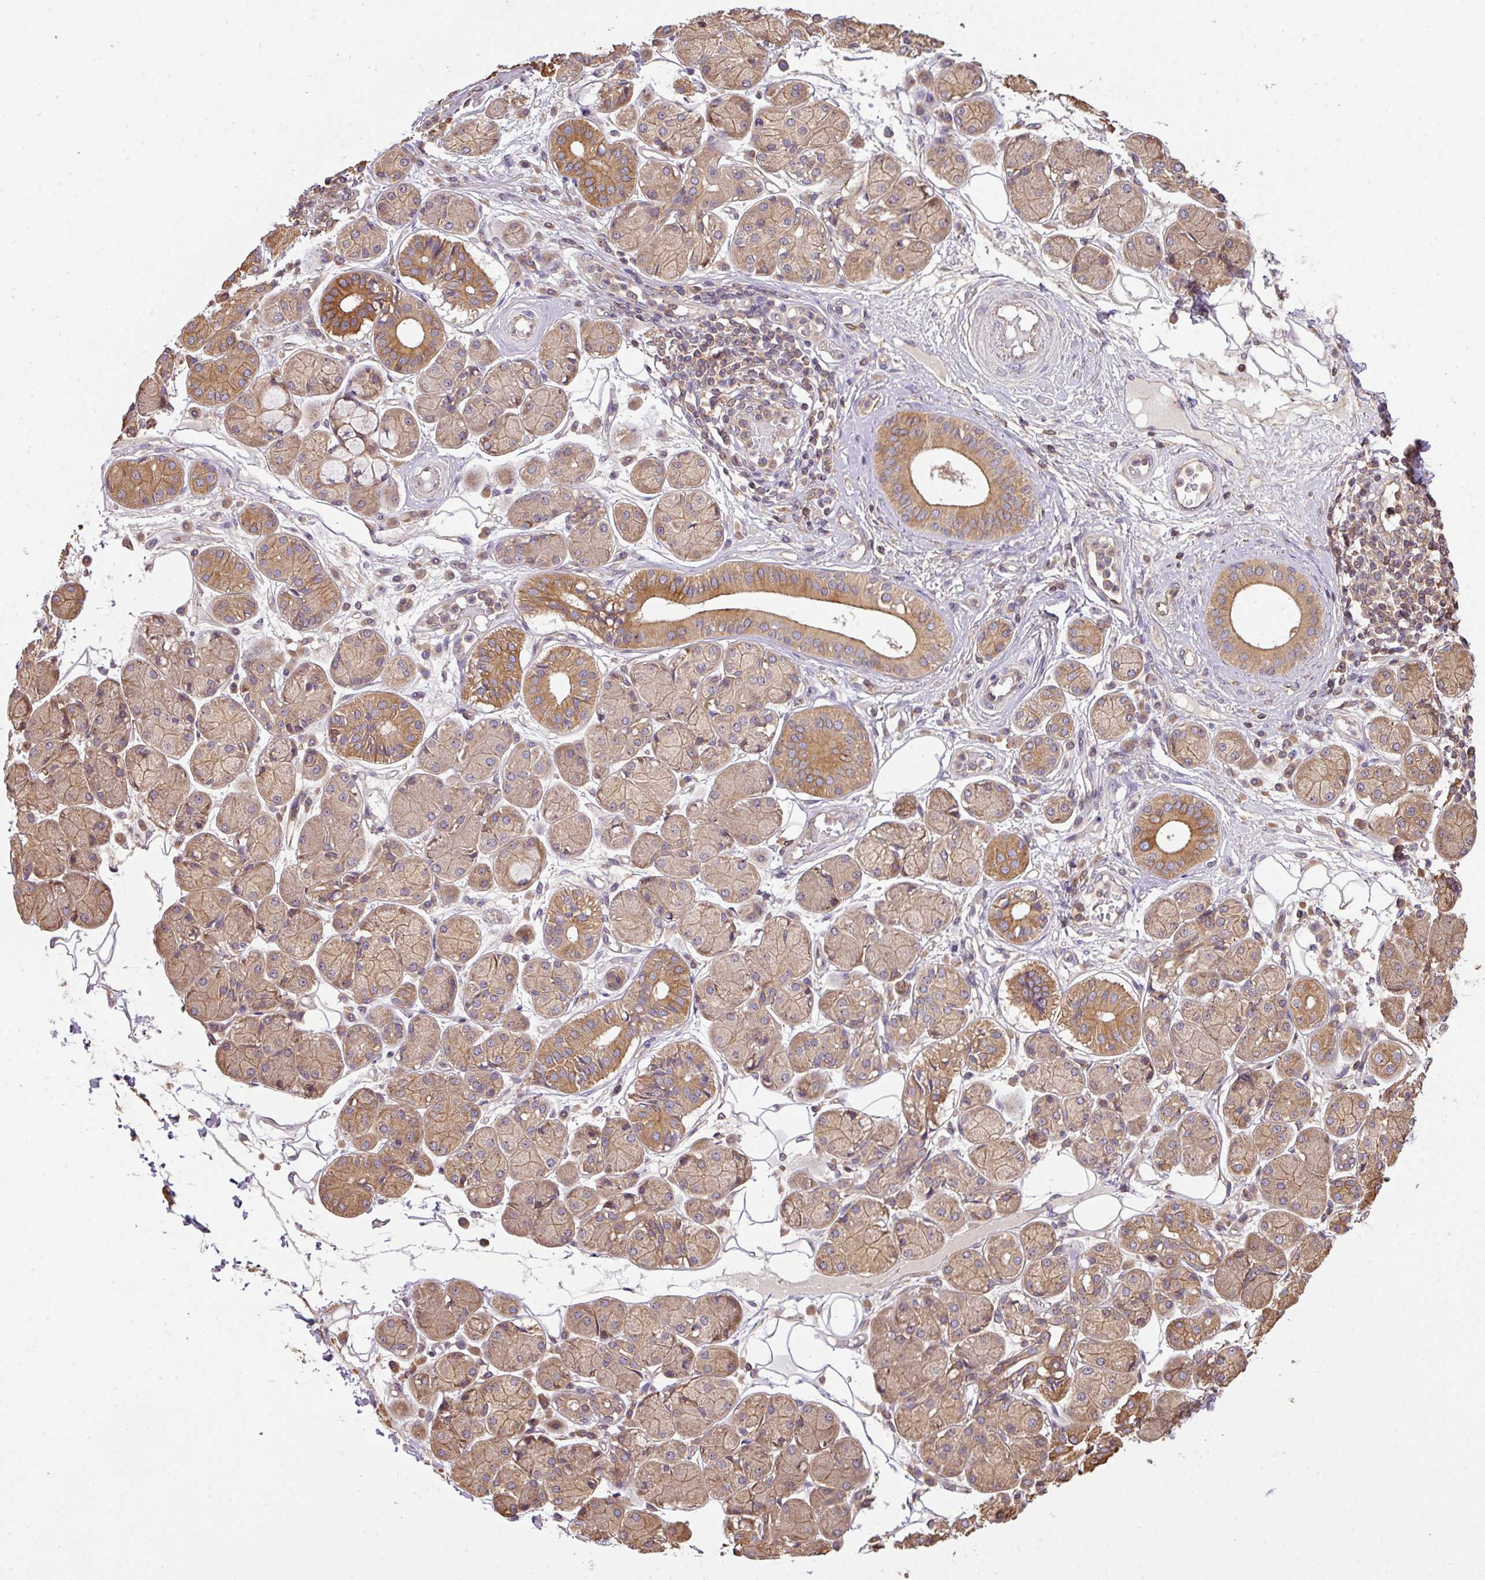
{"staining": {"intensity": "moderate", "quantity": ">75%", "location": "cytoplasmic/membranous"}, "tissue": "salivary gland", "cell_type": "Glandular cells", "image_type": "normal", "snomed": [{"axis": "morphology", "description": "Squamous cell carcinoma, NOS"}, {"axis": "topography", "description": "Skin"}, {"axis": "topography", "description": "Head-Neck"}], "caption": "This micrograph reveals immunohistochemistry staining of benign human salivary gland, with medium moderate cytoplasmic/membranous staining in about >75% of glandular cells.", "gene": "VENTX", "patient": {"sex": "male", "age": 80}}